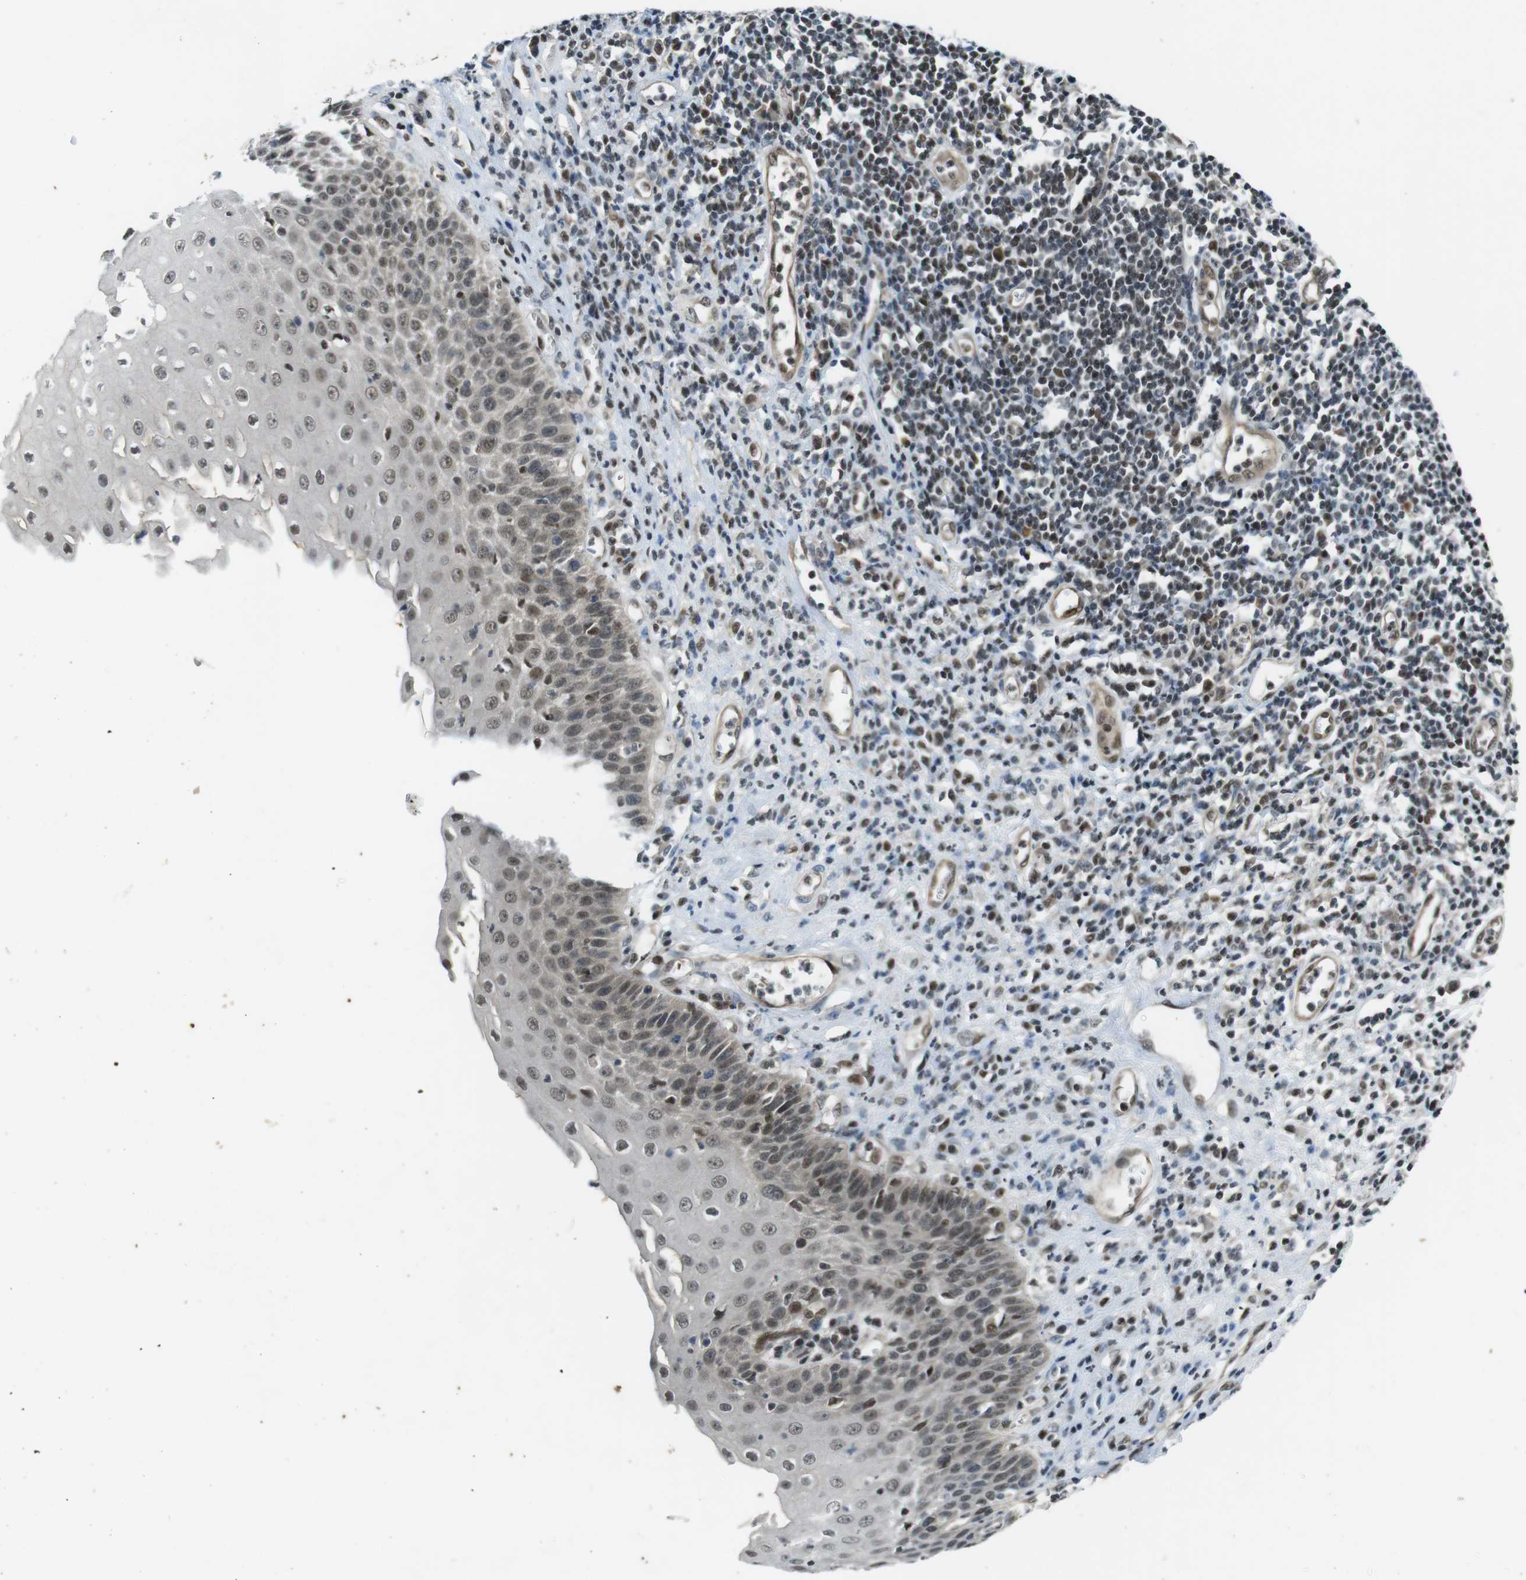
{"staining": {"intensity": "moderate", "quantity": ">75%", "location": "cytoplasmic/membranous"}, "tissue": "esophagus", "cell_type": "Squamous epithelial cells", "image_type": "normal", "snomed": [{"axis": "morphology", "description": "Normal tissue, NOS"}, {"axis": "morphology", "description": "Squamous cell carcinoma, NOS"}, {"axis": "topography", "description": "Esophagus"}], "caption": "The photomicrograph displays staining of normal esophagus, revealing moderate cytoplasmic/membranous protein expression (brown color) within squamous epithelial cells.", "gene": "MAPKAPK5", "patient": {"sex": "male", "age": 65}}